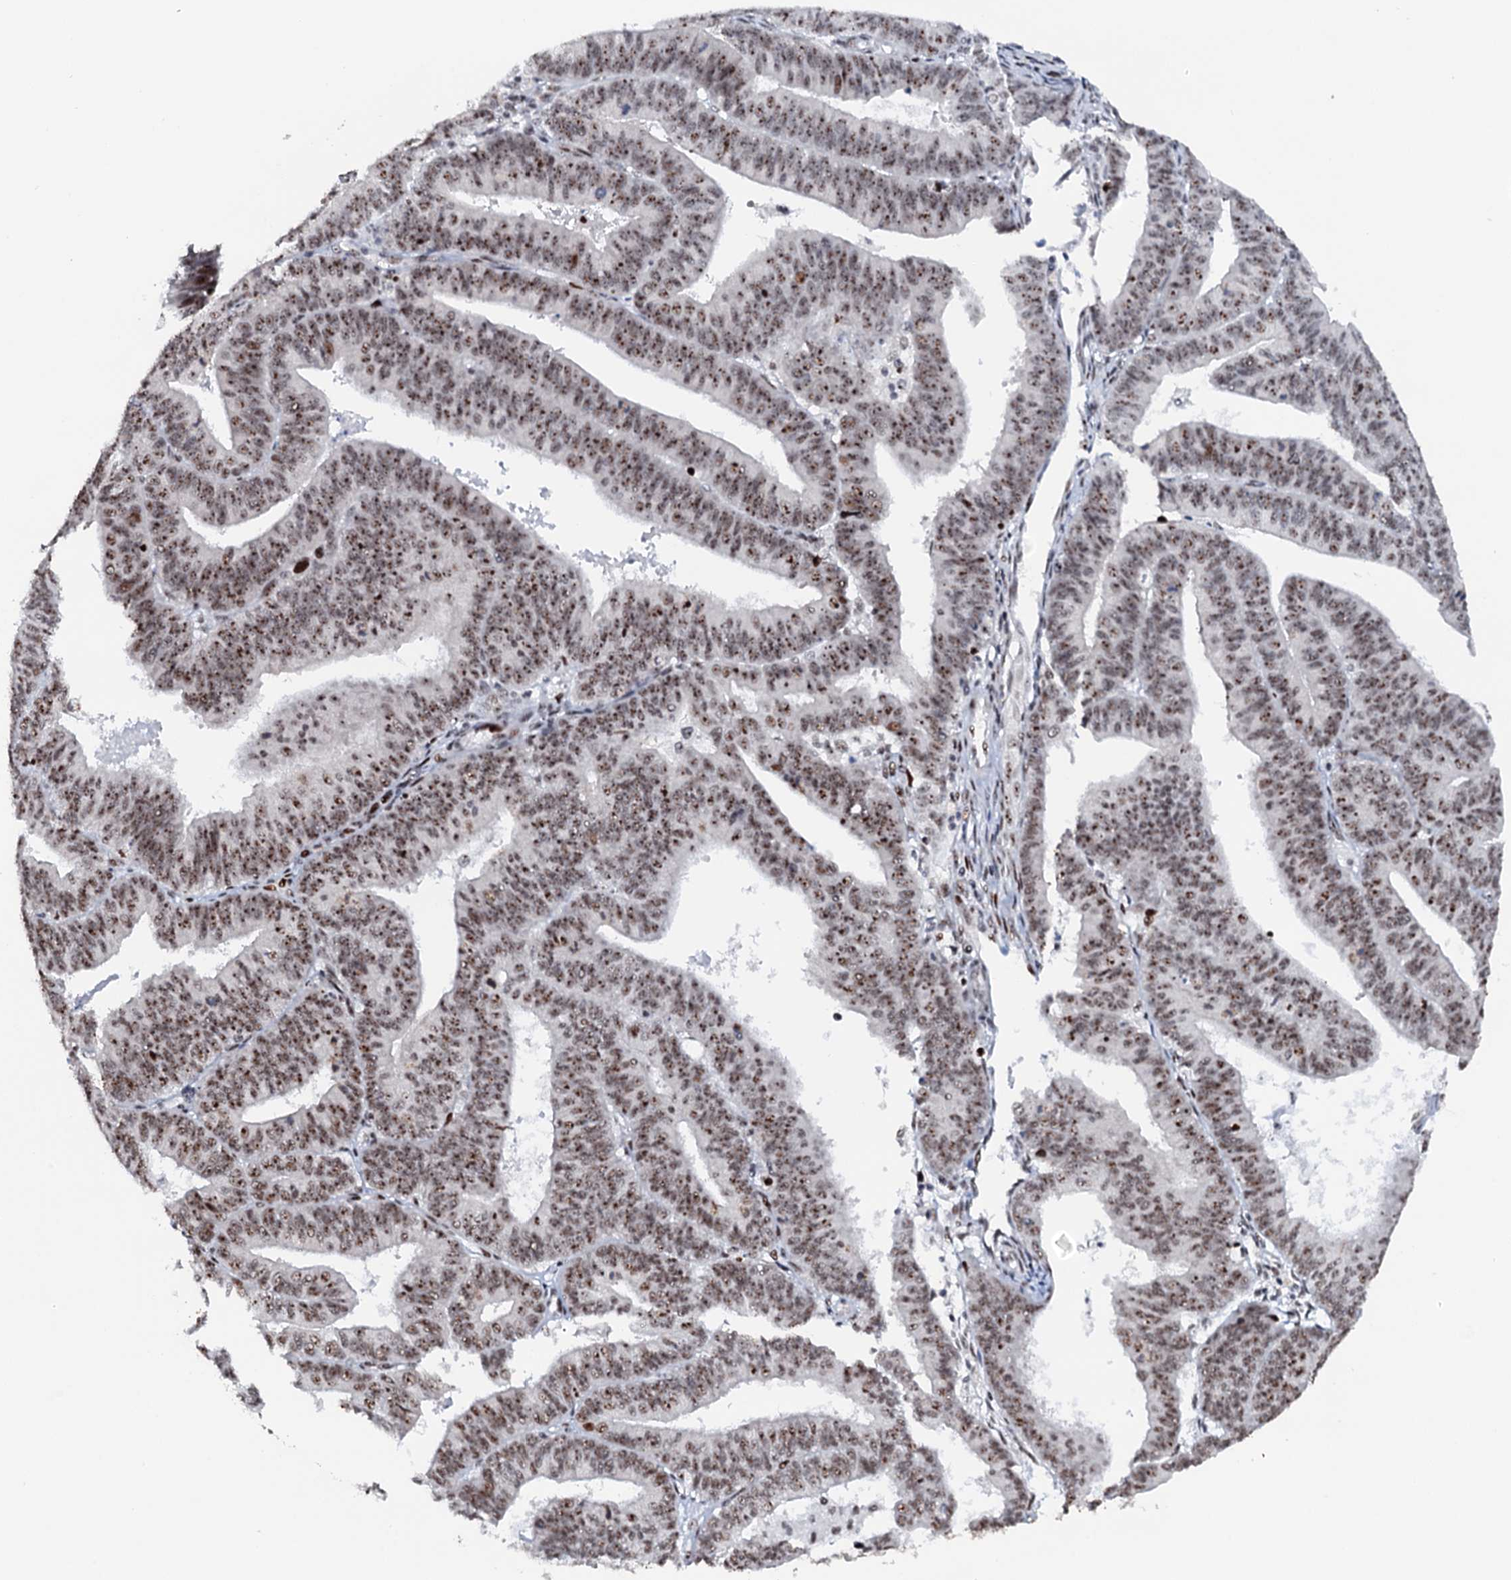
{"staining": {"intensity": "moderate", "quantity": ">75%", "location": "nuclear"}, "tissue": "endometrial cancer", "cell_type": "Tumor cells", "image_type": "cancer", "snomed": [{"axis": "morphology", "description": "Adenocarcinoma, NOS"}, {"axis": "topography", "description": "Endometrium"}], "caption": "Endometrial cancer stained with a brown dye exhibits moderate nuclear positive expression in about >75% of tumor cells.", "gene": "NEUROG3", "patient": {"sex": "female", "age": 73}}